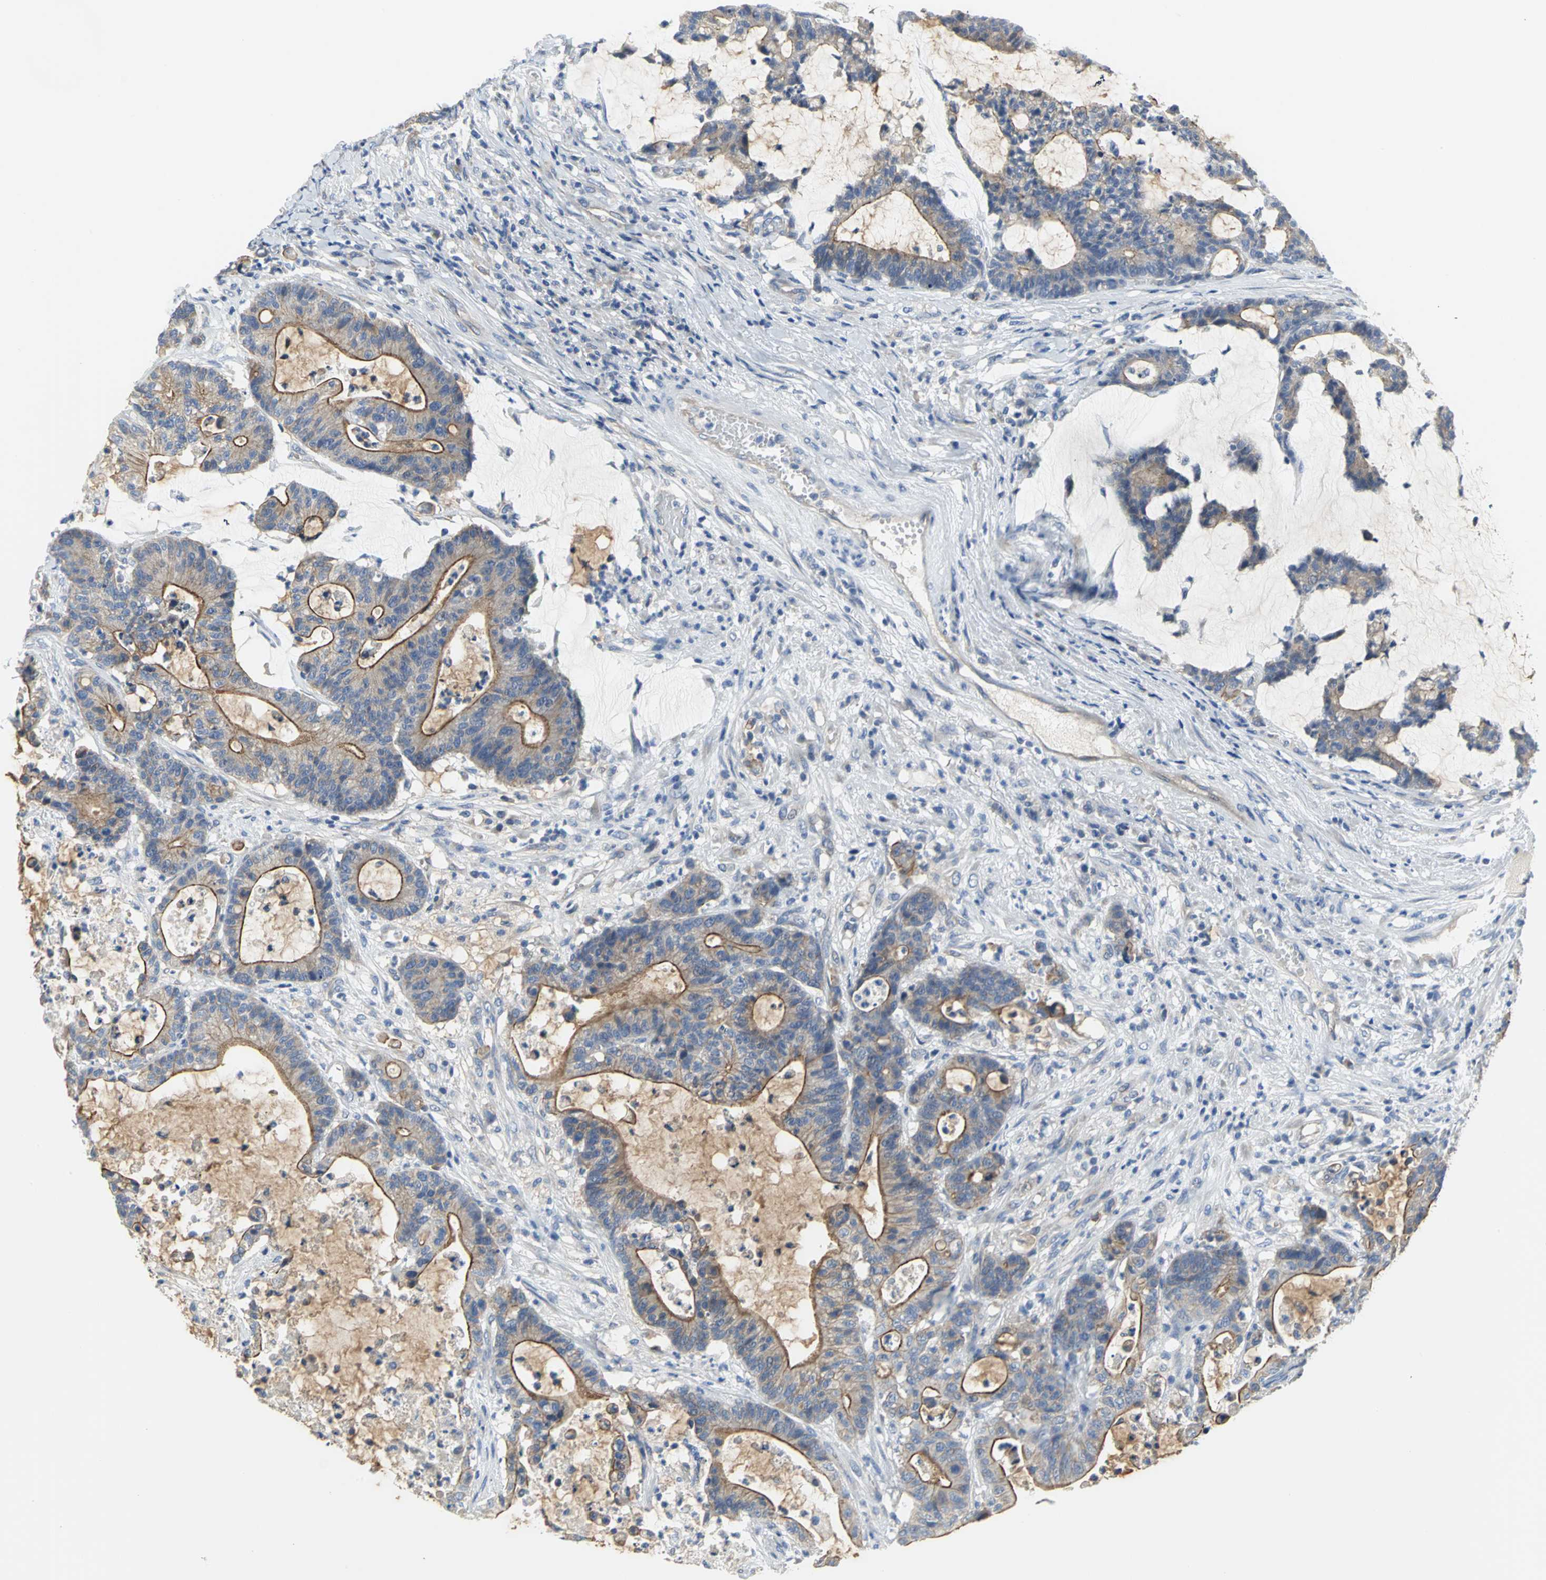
{"staining": {"intensity": "moderate", "quantity": ">75%", "location": "cytoplasmic/membranous"}, "tissue": "colorectal cancer", "cell_type": "Tumor cells", "image_type": "cancer", "snomed": [{"axis": "morphology", "description": "Adenocarcinoma, NOS"}, {"axis": "topography", "description": "Colon"}], "caption": "Tumor cells reveal medium levels of moderate cytoplasmic/membranous expression in approximately >75% of cells in human colorectal cancer (adenocarcinoma). The protein of interest is shown in brown color, while the nuclei are stained blue.", "gene": "HTR1F", "patient": {"sex": "female", "age": 84}}